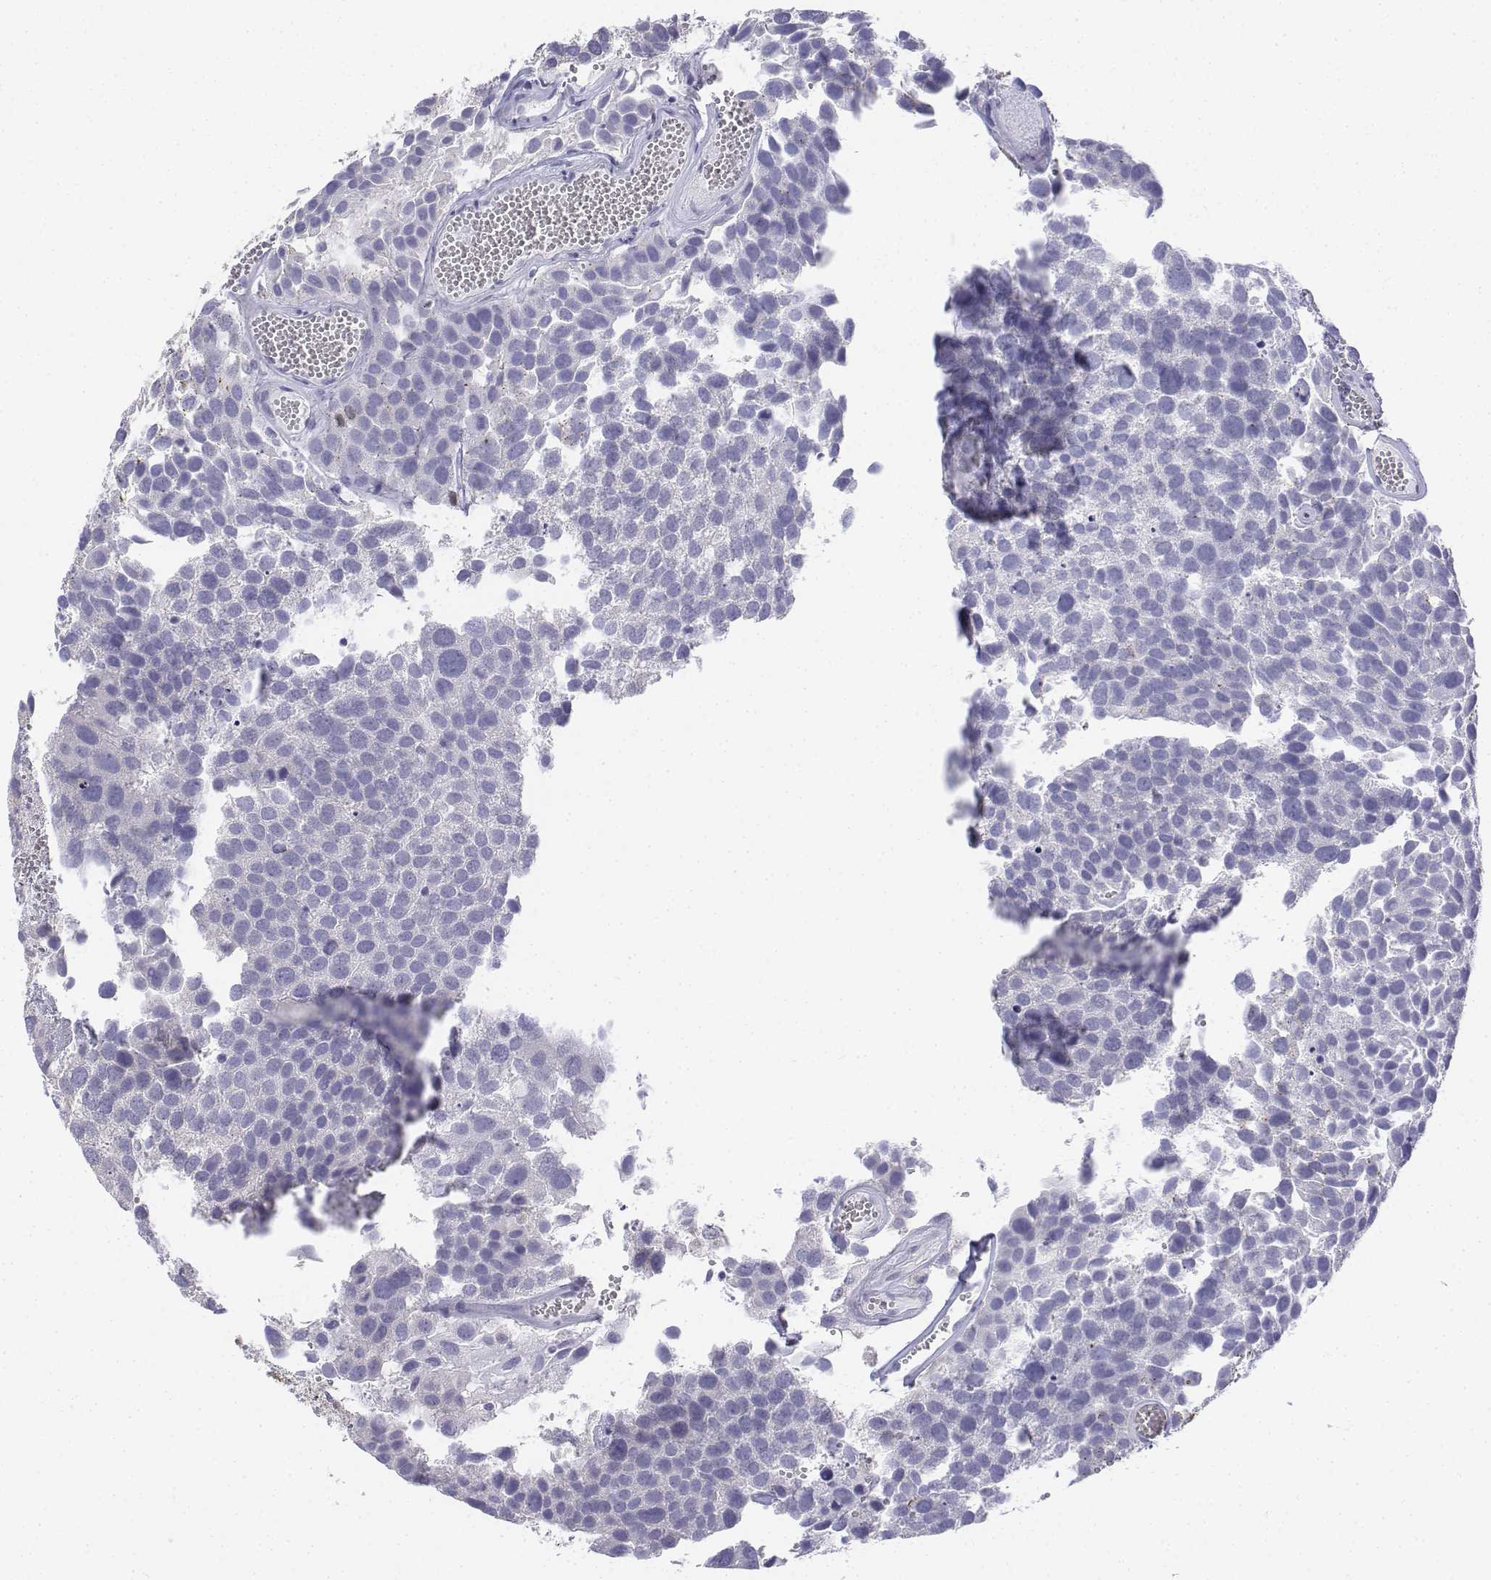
{"staining": {"intensity": "negative", "quantity": "none", "location": "none"}, "tissue": "urothelial cancer", "cell_type": "Tumor cells", "image_type": "cancer", "snomed": [{"axis": "morphology", "description": "Urothelial carcinoma, Low grade"}, {"axis": "topography", "description": "Urinary bladder"}], "caption": "DAB (3,3'-diaminobenzidine) immunohistochemical staining of human urothelial cancer reveals no significant staining in tumor cells. (DAB (3,3'-diaminobenzidine) immunohistochemistry (IHC) with hematoxylin counter stain).", "gene": "LGSN", "patient": {"sex": "female", "age": 69}}